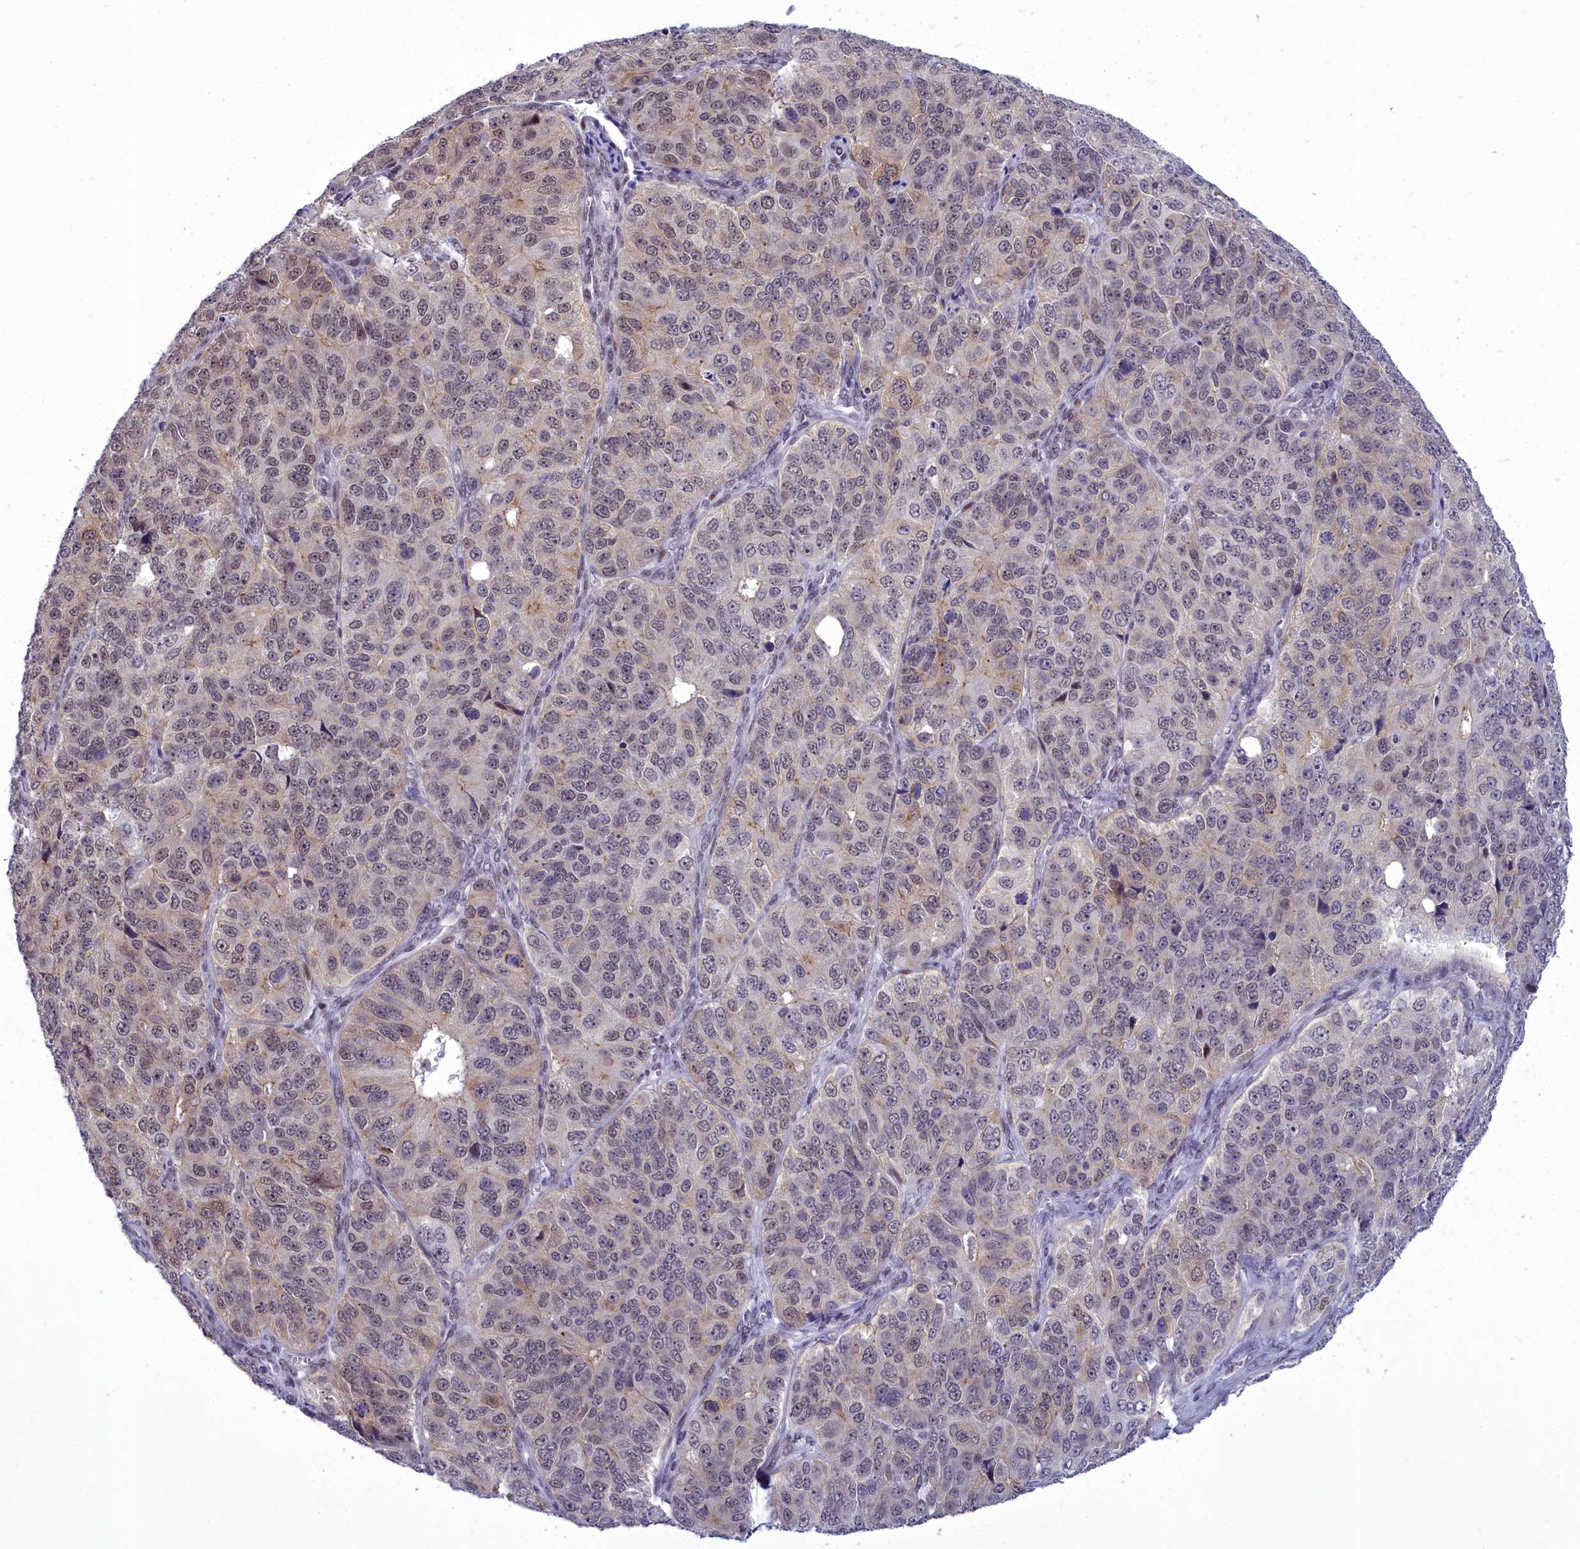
{"staining": {"intensity": "weak", "quantity": "25%-75%", "location": "cytoplasmic/membranous,nuclear"}, "tissue": "ovarian cancer", "cell_type": "Tumor cells", "image_type": "cancer", "snomed": [{"axis": "morphology", "description": "Carcinoma, endometroid"}, {"axis": "topography", "description": "Ovary"}], "caption": "Protein analysis of ovarian cancer tissue displays weak cytoplasmic/membranous and nuclear staining in approximately 25%-75% of tumor cells.", "gene": "CEACAM19", "patient": {"sex": "female", "age": 51}}